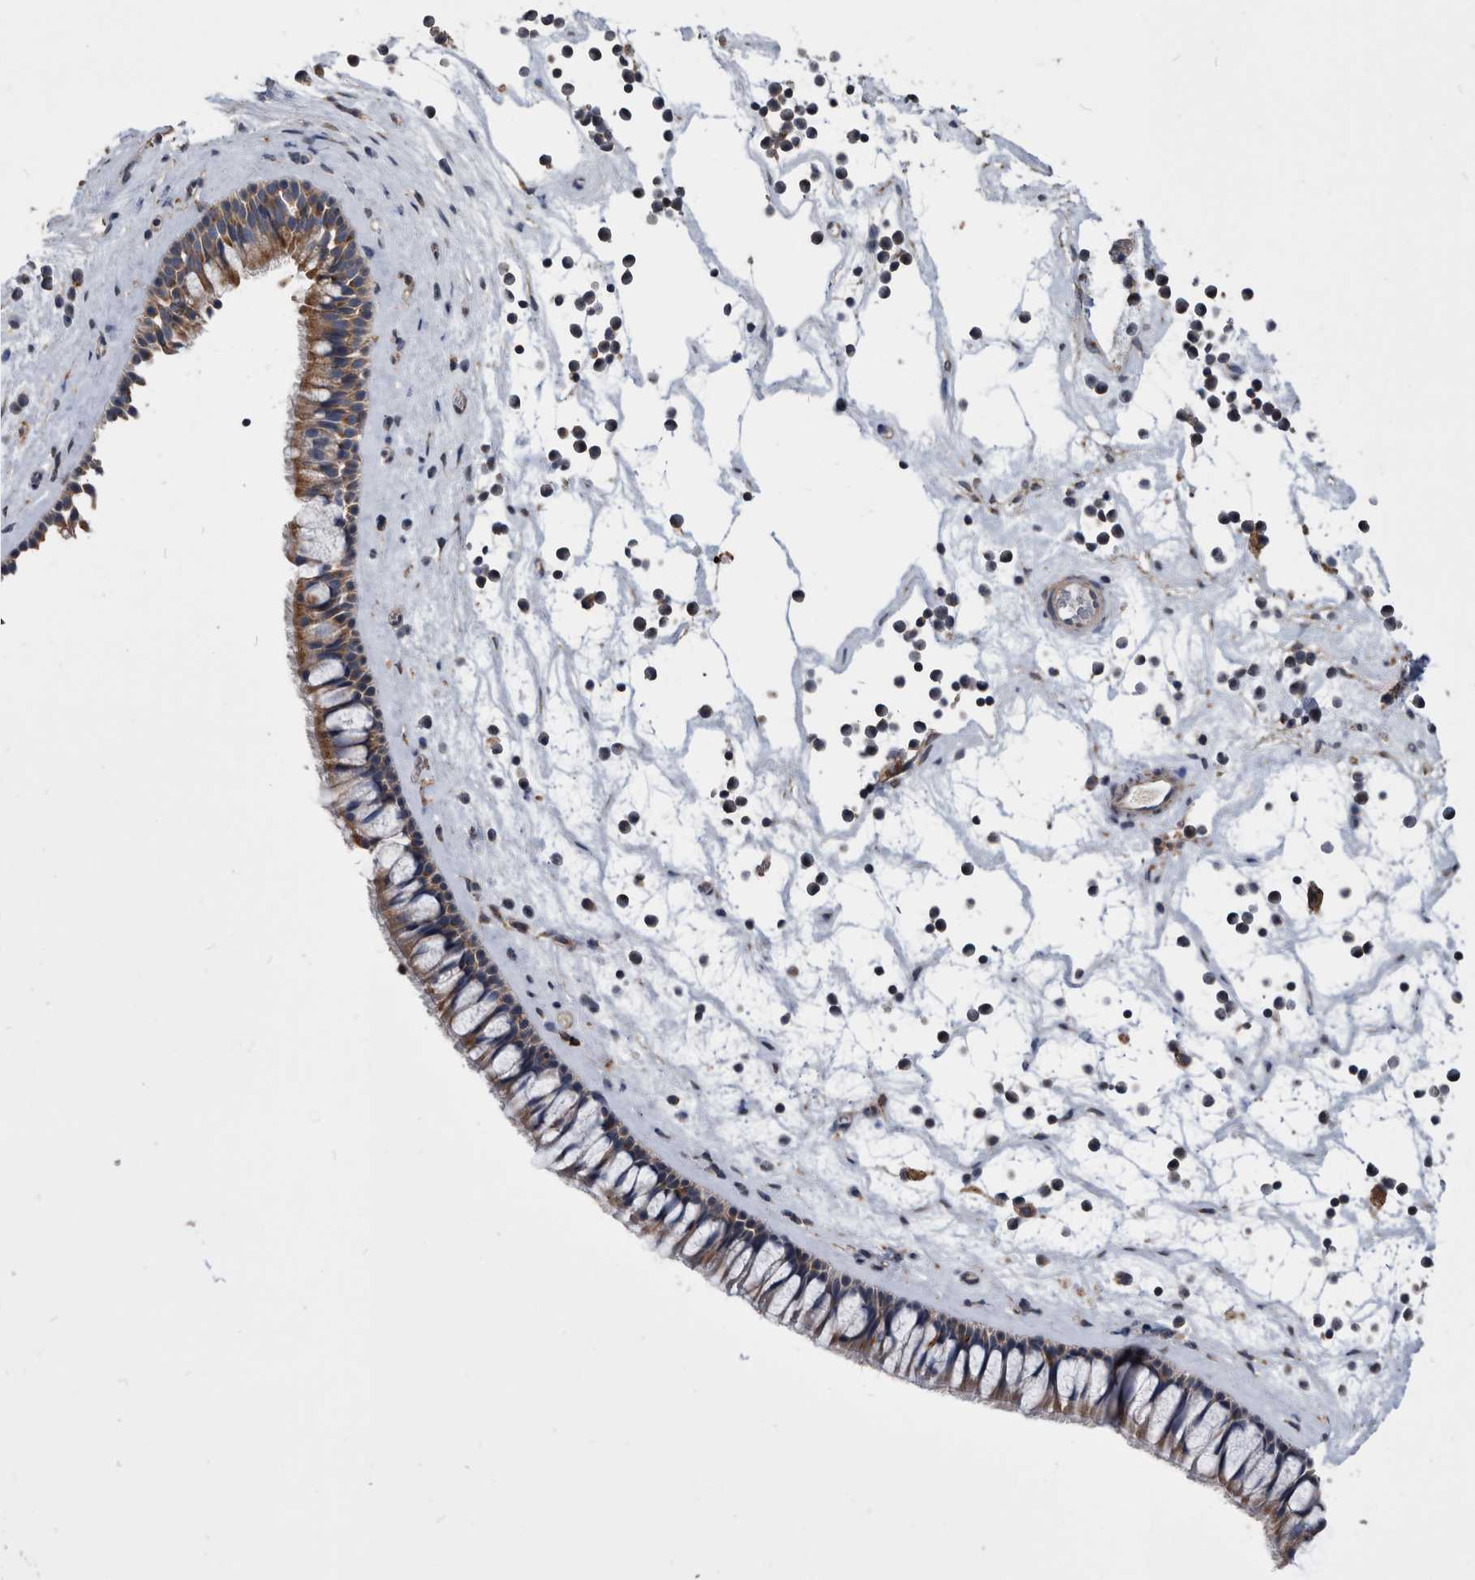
{"staining": {"intensity": "moderate", "quantity": ">75%", "location": "cytoplasmic/membranous"}, "tissue": "nasopharynx", "cell_type": "Respiratory epithelial cells", "image_type": "normal", "snomed": [{"axis": "morphology", "description": "Normal tissue, NOS"}, {"axis": "topography", "description": "Nasopharynx"}], "caption": "The image displays staining of unremarkable nasopharynx, revealing moderate cytoplasmic/membranous protein expression (brown color) within respiratory epithelial cells. (brown staining indicates protein expression, while blue staining denotes nuclei).", "gene": "NRBP1", "patient": {"sex": "male", "age": 64}}